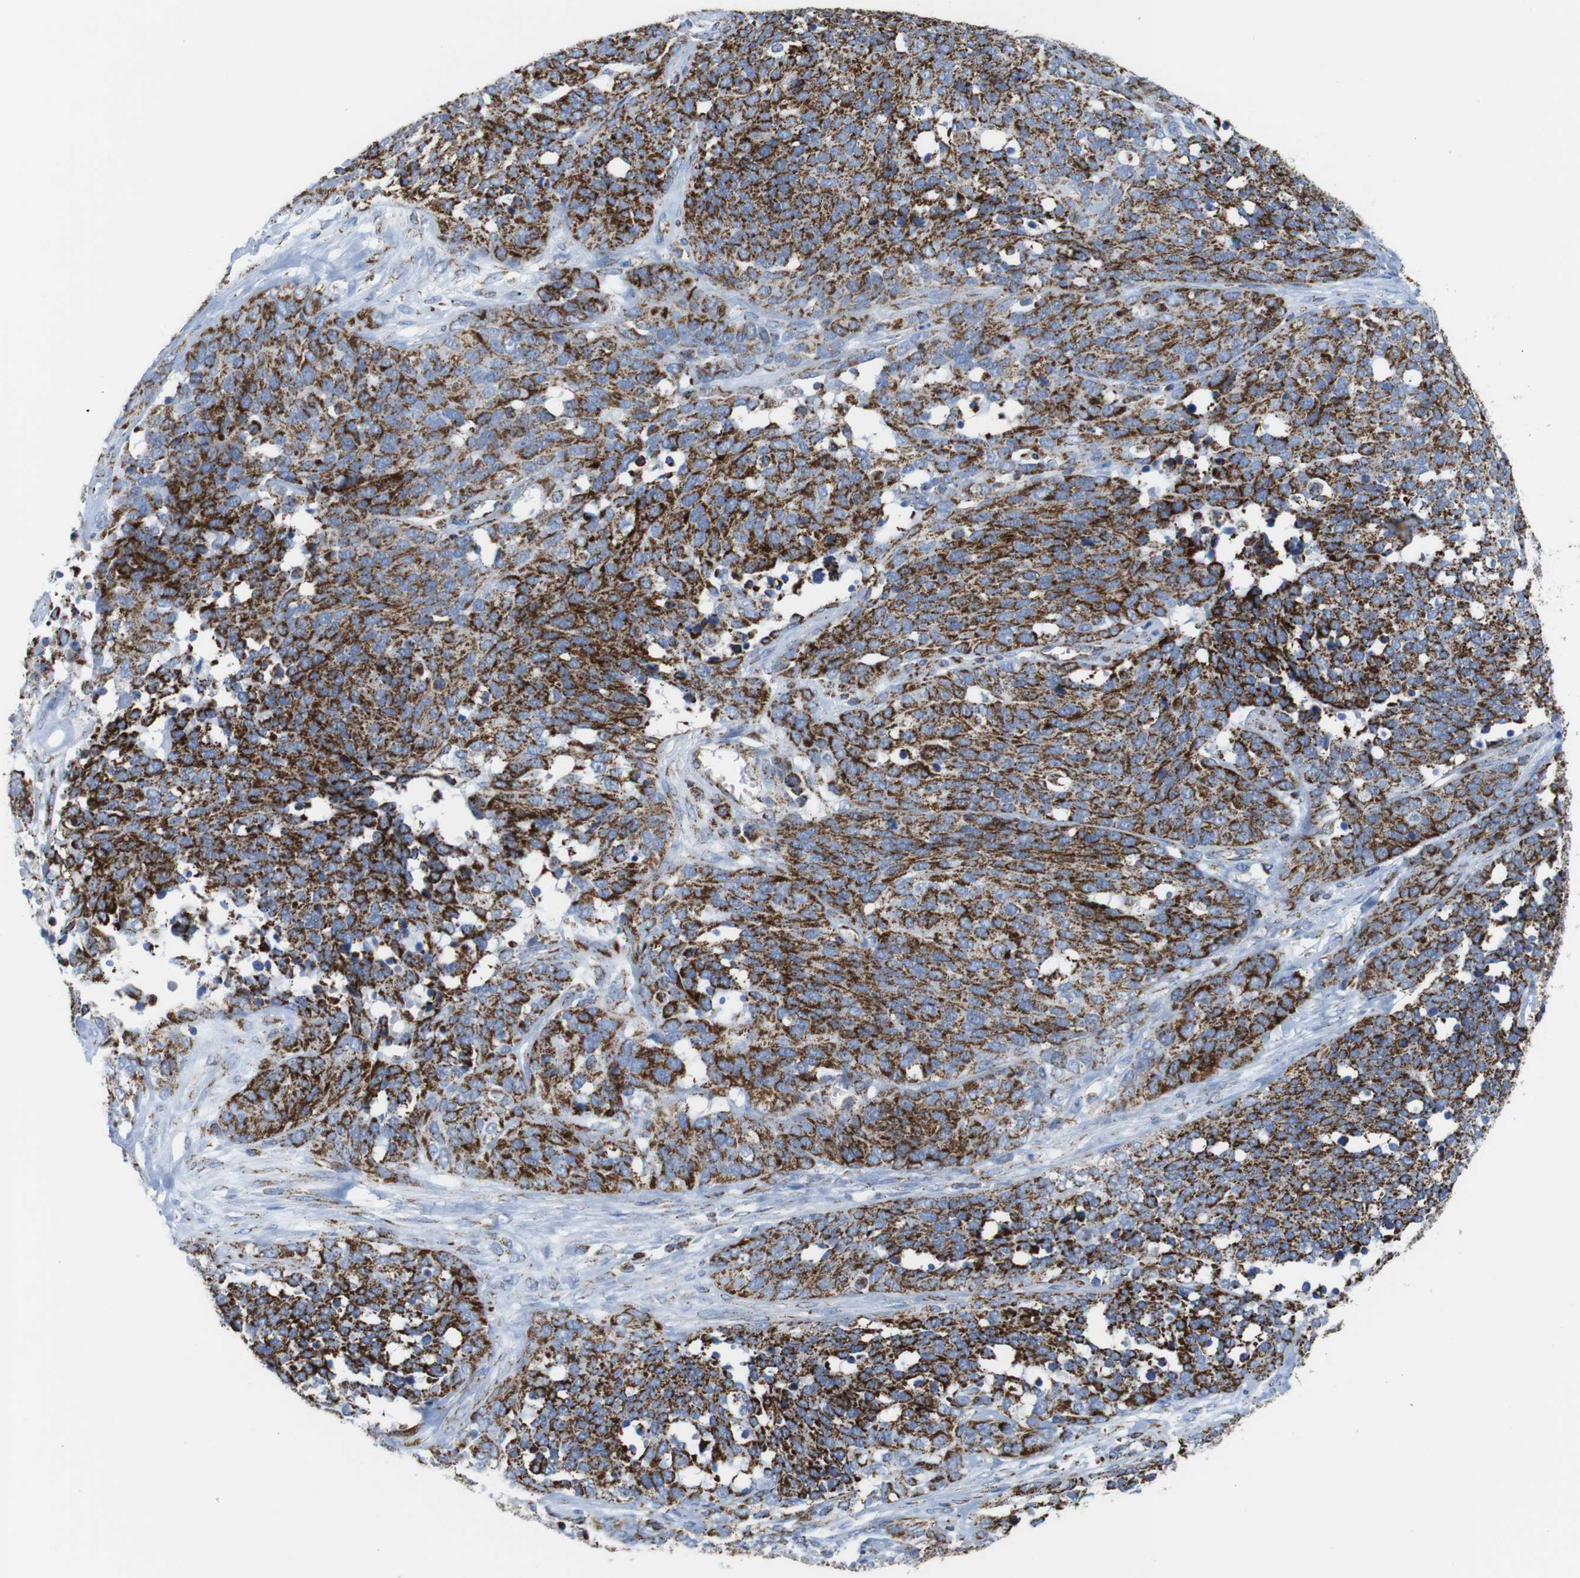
{"staining": {"intensity": "strong", "quantity": ">75%", "location": "cytoplasmic/membranous"}, "tissue": "ovarian cancer", "cell_type": "Tumor cells", "image_type": "cancer", "snomed": [{"axis": "morphology", "description": "Cystadenocarcinoma, serous, NOS"}, {"axis": "topography", "description": "Ovary"}], "caption": "Protein staining of ovarian cancer (serous cystadenocarcinoma) tissue exhibits strong cytoplasmic/membranous expression in about >75% of tumor cells. (IHC, brightfield microscopy, high magnification).", "gene": "ATP5PO", "patient": {"sex": "female", "age": 44}}